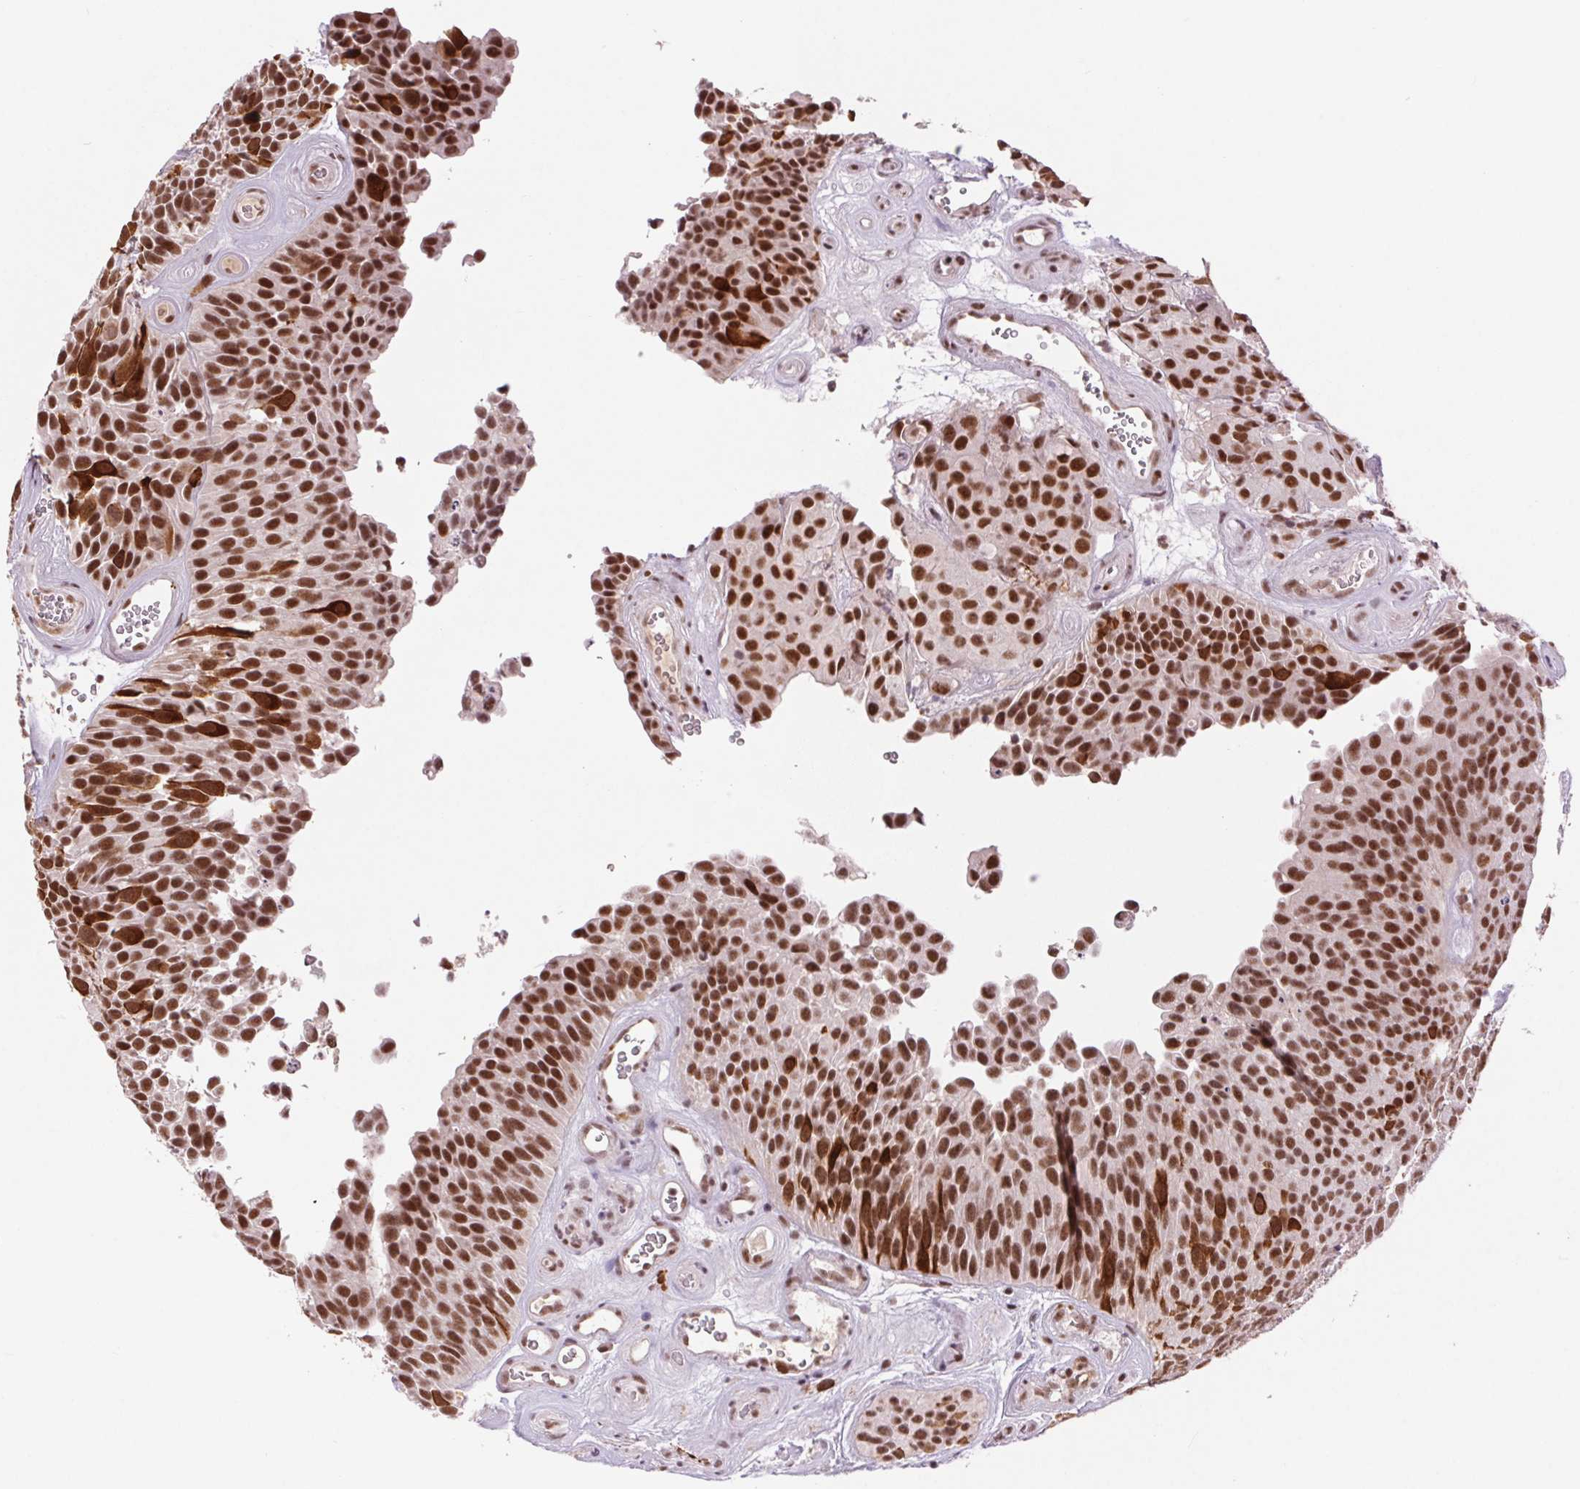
{"staining": {"intensity": "strong", "quantity": ">75%", "location": "nuclear"}, "tissue": "urothelial cancer", "cell_type": "Tumor cells", "image_type": "cancer", "snomed": [{"axis": "morphology", "description": "Urothelial carcinoma, Low grade"}, {"axis": "topography", "description": "Urinary bladder"}], "caption": "A micrograph of human urothelial carcinoma (low-grade) stained for a protein shows strong nuclear brown staining in tumor cells.", "gene": "CD2BP2", "patient": {"sex": "male", "age": 76}}